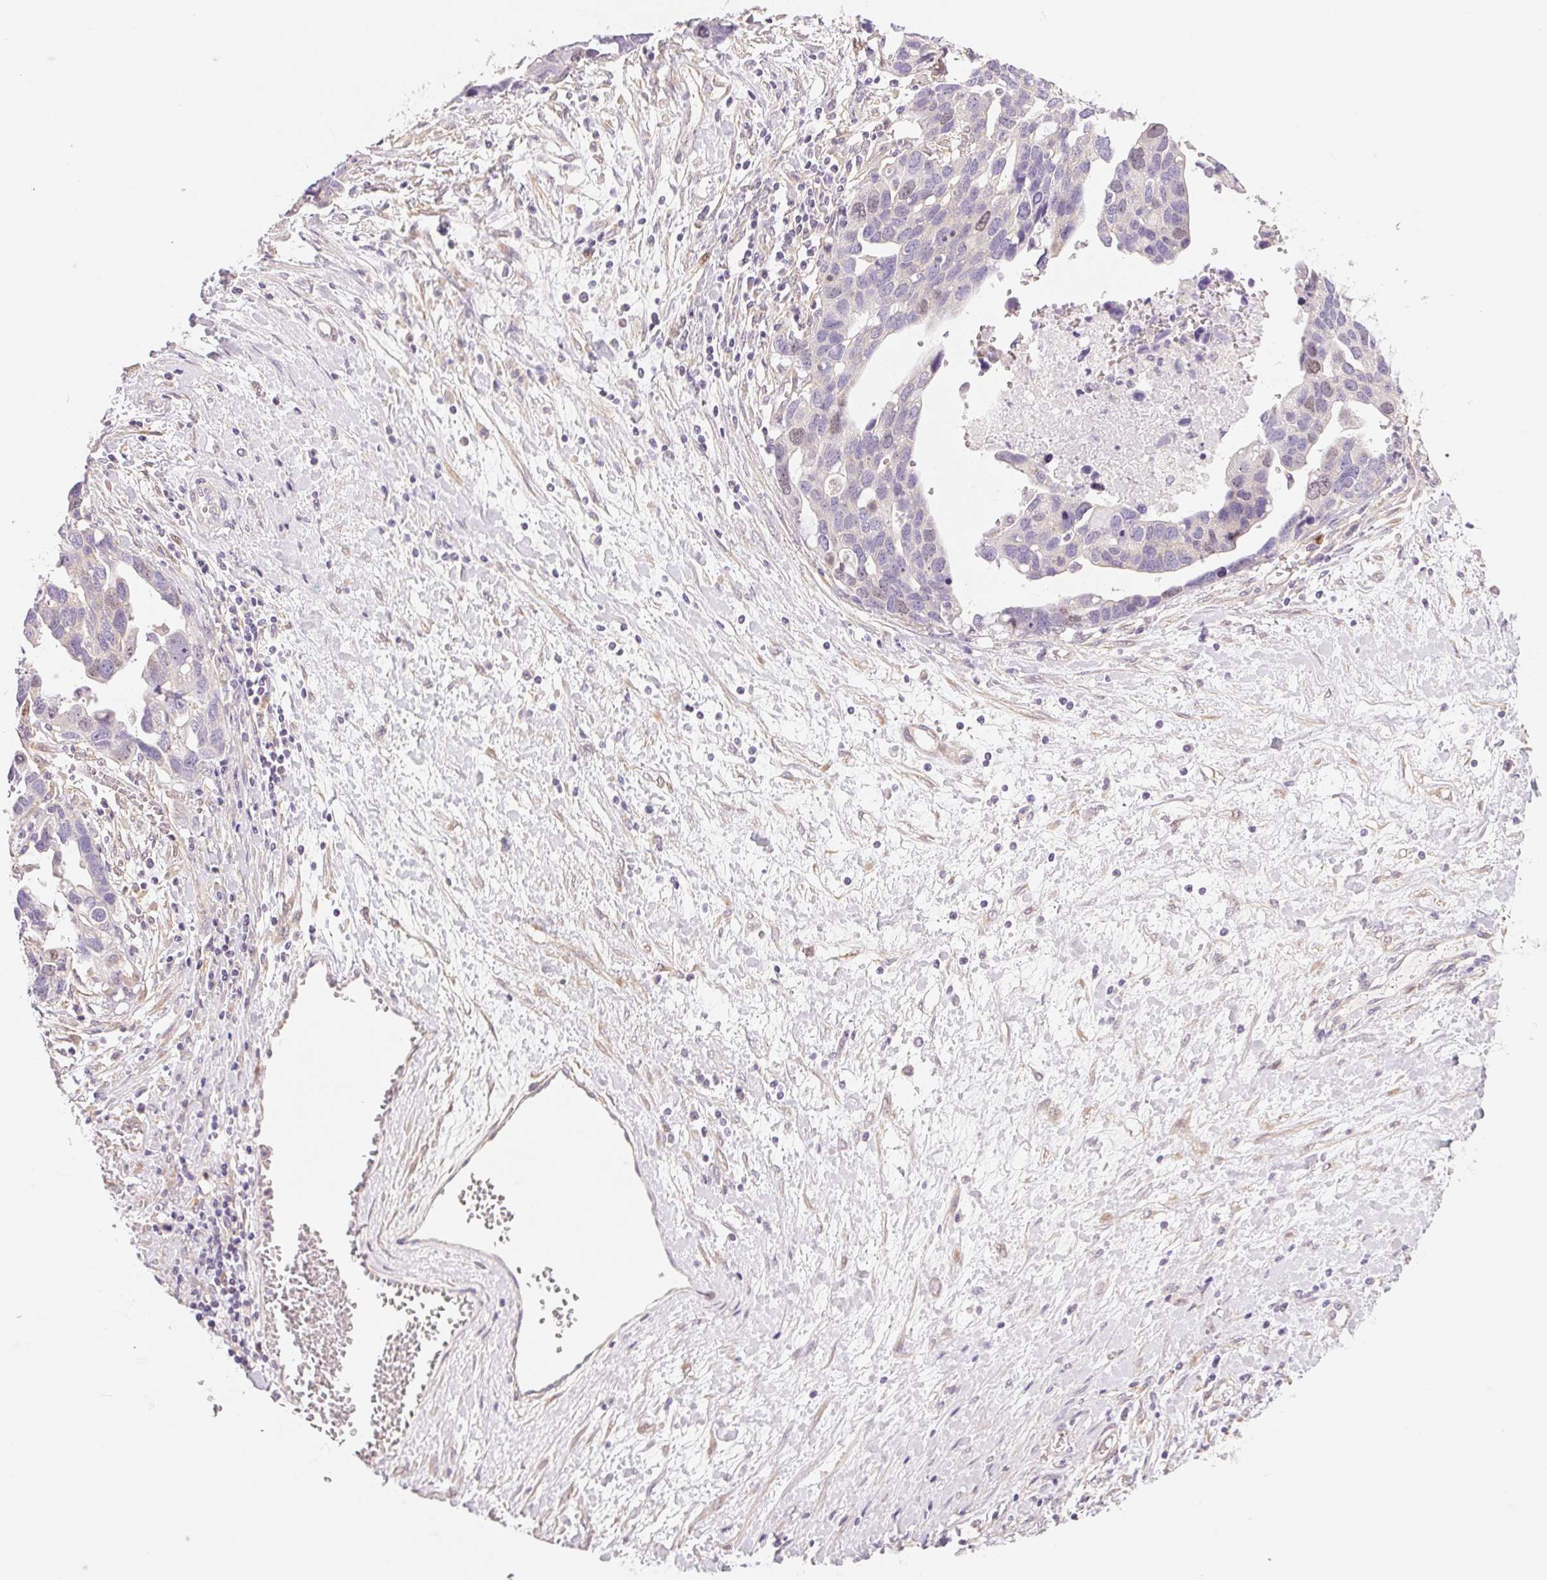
{"staining": {"intensity": "negative", "quantity": "none", "location": "none"}, "tissue": "ovarian cancer", "cell_type": "Tumor cells", "image_type": "cancer", "snomed": [{"axis": "morphology", "description": "Cystadenocarcinoma, serous, NOS"}, {"axis": "topography", "description": "Ovary"}], "caption": "There is no significant positivity in tumor cells of serous cystadenocarcinoma (ovarian). Nuclei are stained in blue.", "gene": "SMTN", "patient": {"sex": "female", "age": 54}}